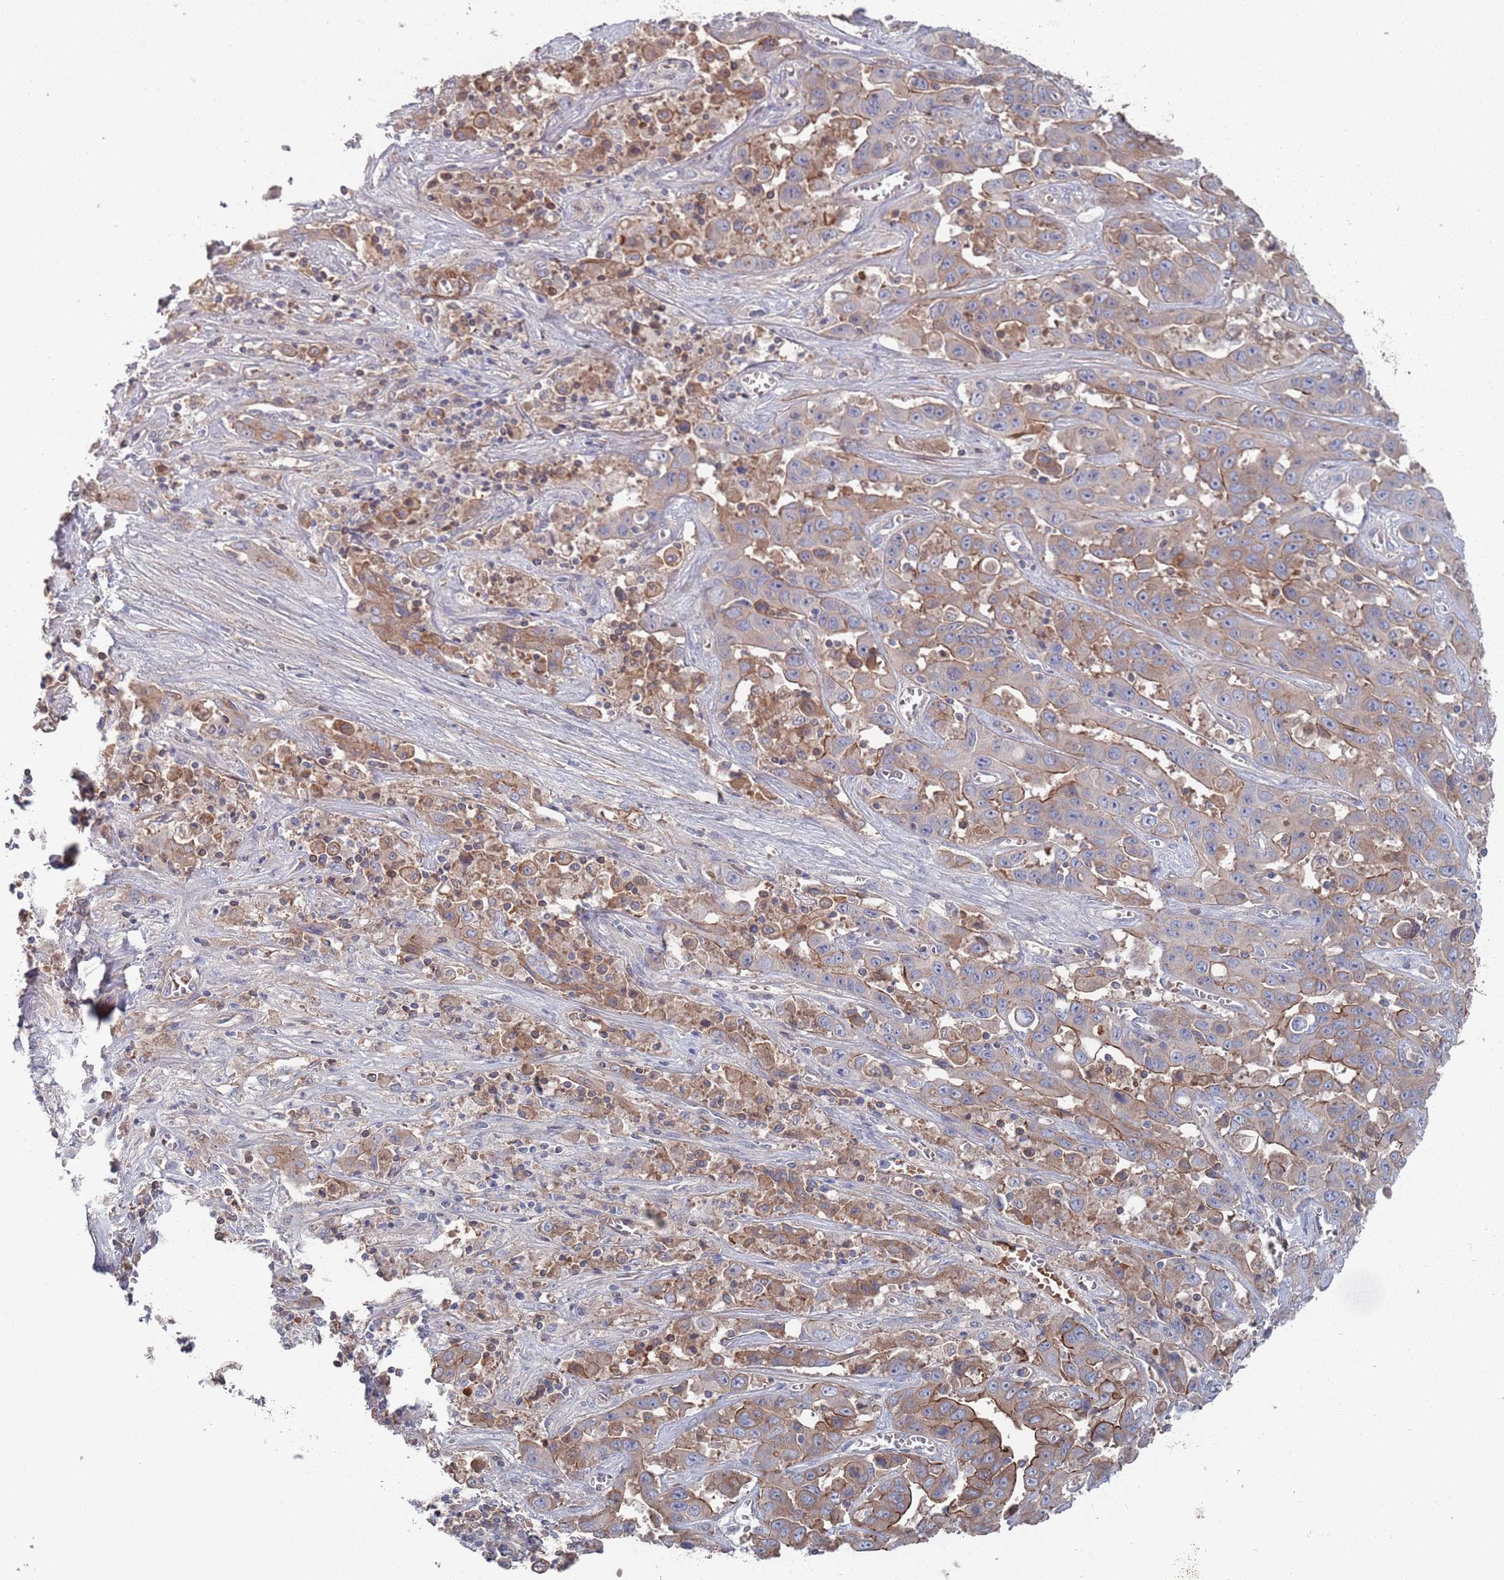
{"staining": {"intensity": "moderate", "quantity": "25%-75%", "location": "cytoplasmic/membranous"}, "tissue": "liver cancer", "cell_type": "Tumor cells", "image_type": "cancer", "snomed": [{"axis": "morphology", "description": "Cholangiocarcinoma"}, {"axis": "topography", "description": "Liver"}], "caption": "An image showing moderate cytoplasmic/membranous positivity in approximately 25%-75% of tumor cells in liver cancer, as visualized by brown immunohistochemical staining.", "gene": "PLEKHA4", "patient": {"sex": "female", "age": 52}}